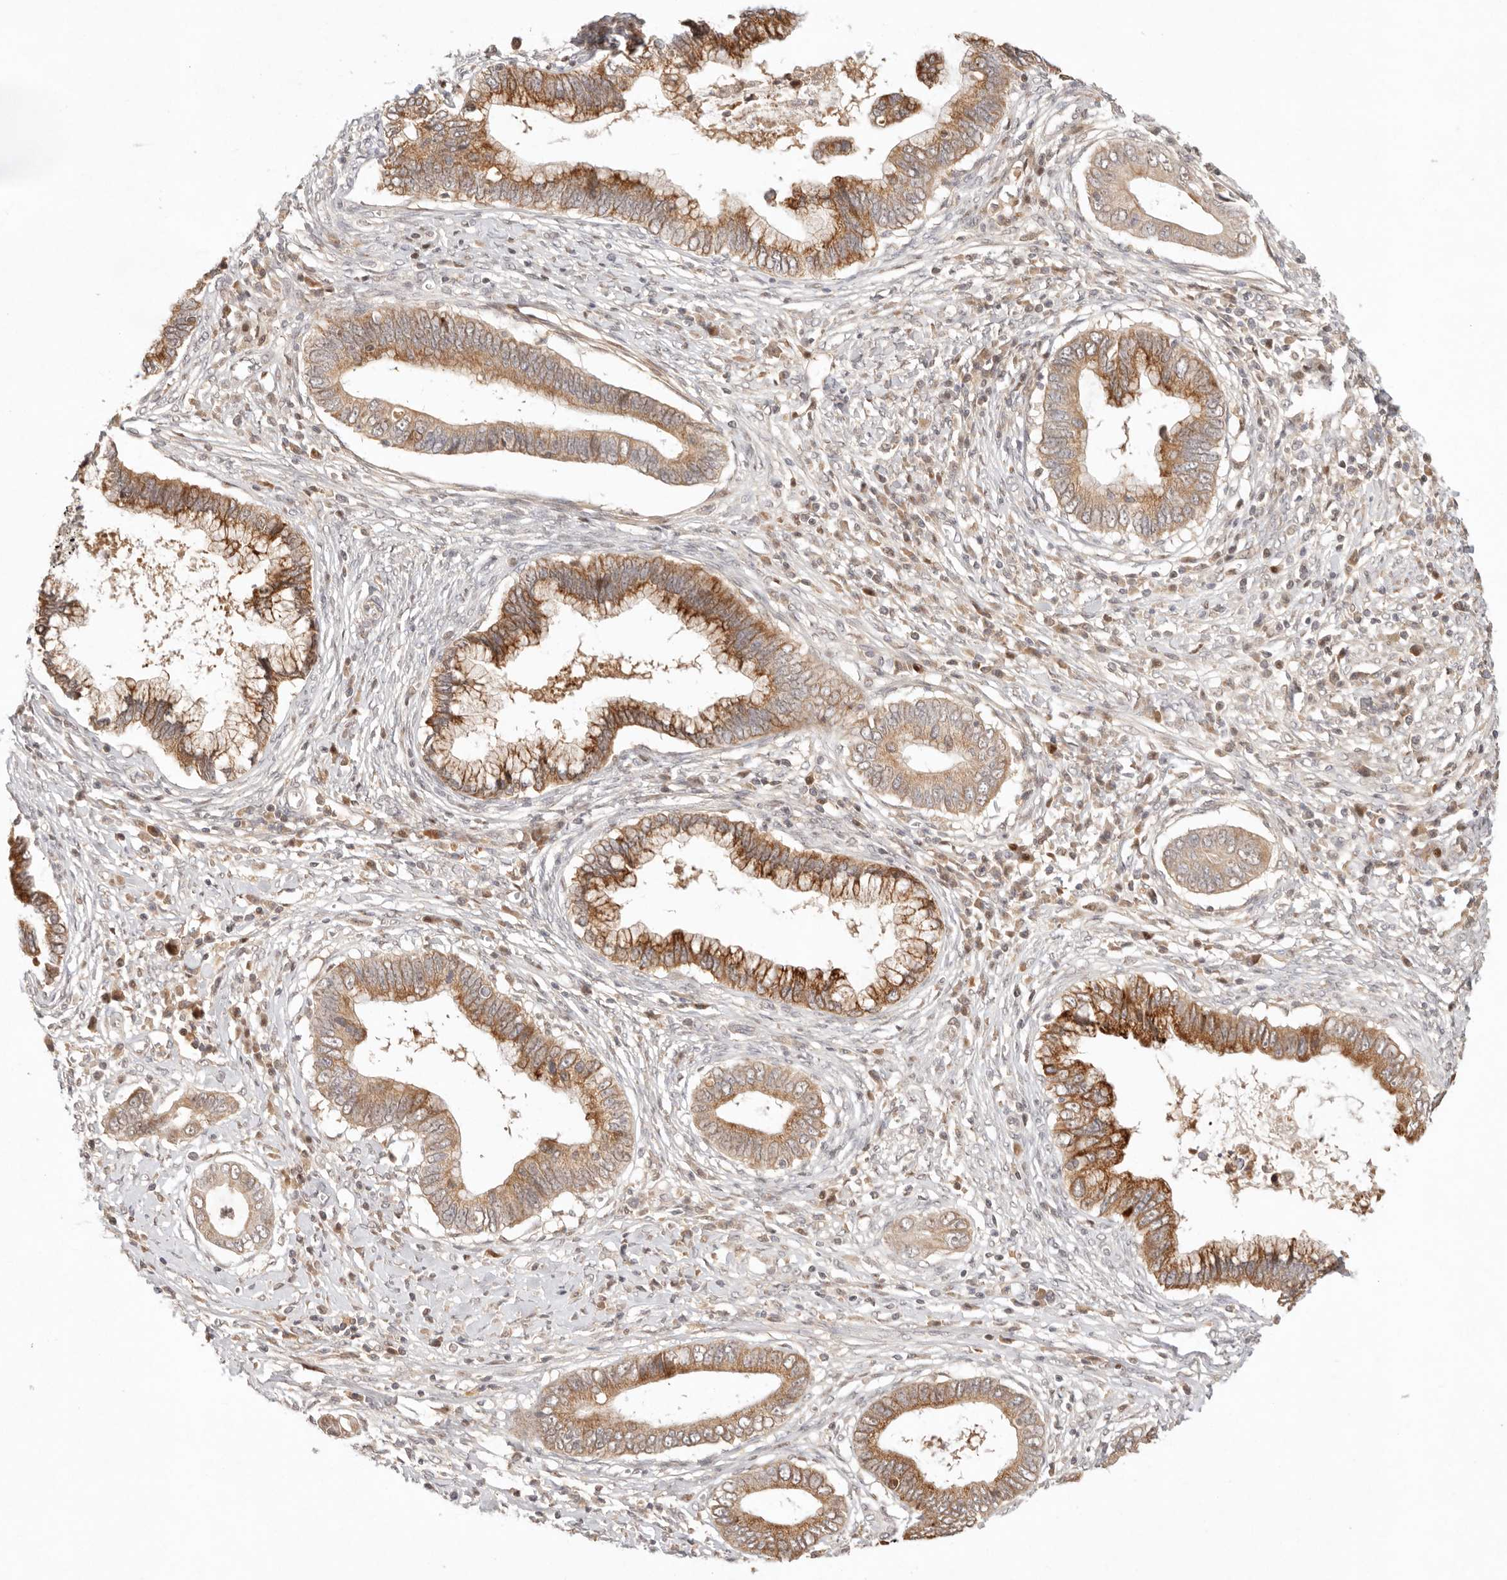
{"staining": {"intensity": "moderate", "quantity": ">75%", "location": "cytoplasmic/membranous"}, "tissue": "cervical cancer", "cell_type": "Tumor cells", "image_type": "cancer", "snomed": [{"axis": "morphology", "description": "Adenocarcinoma, NOS"}, {"axis": "topography", "description": "Cervix"}], "caption": "Immunohistochemical staining of human adenocarcinoma (cervical) demonstrates medium levels of moderate cytoplasmic/membranous protein staining in about >75% of tumor cells.", "gene": "PHLDA3", "patient": {"sex": "female", "age": 44}}